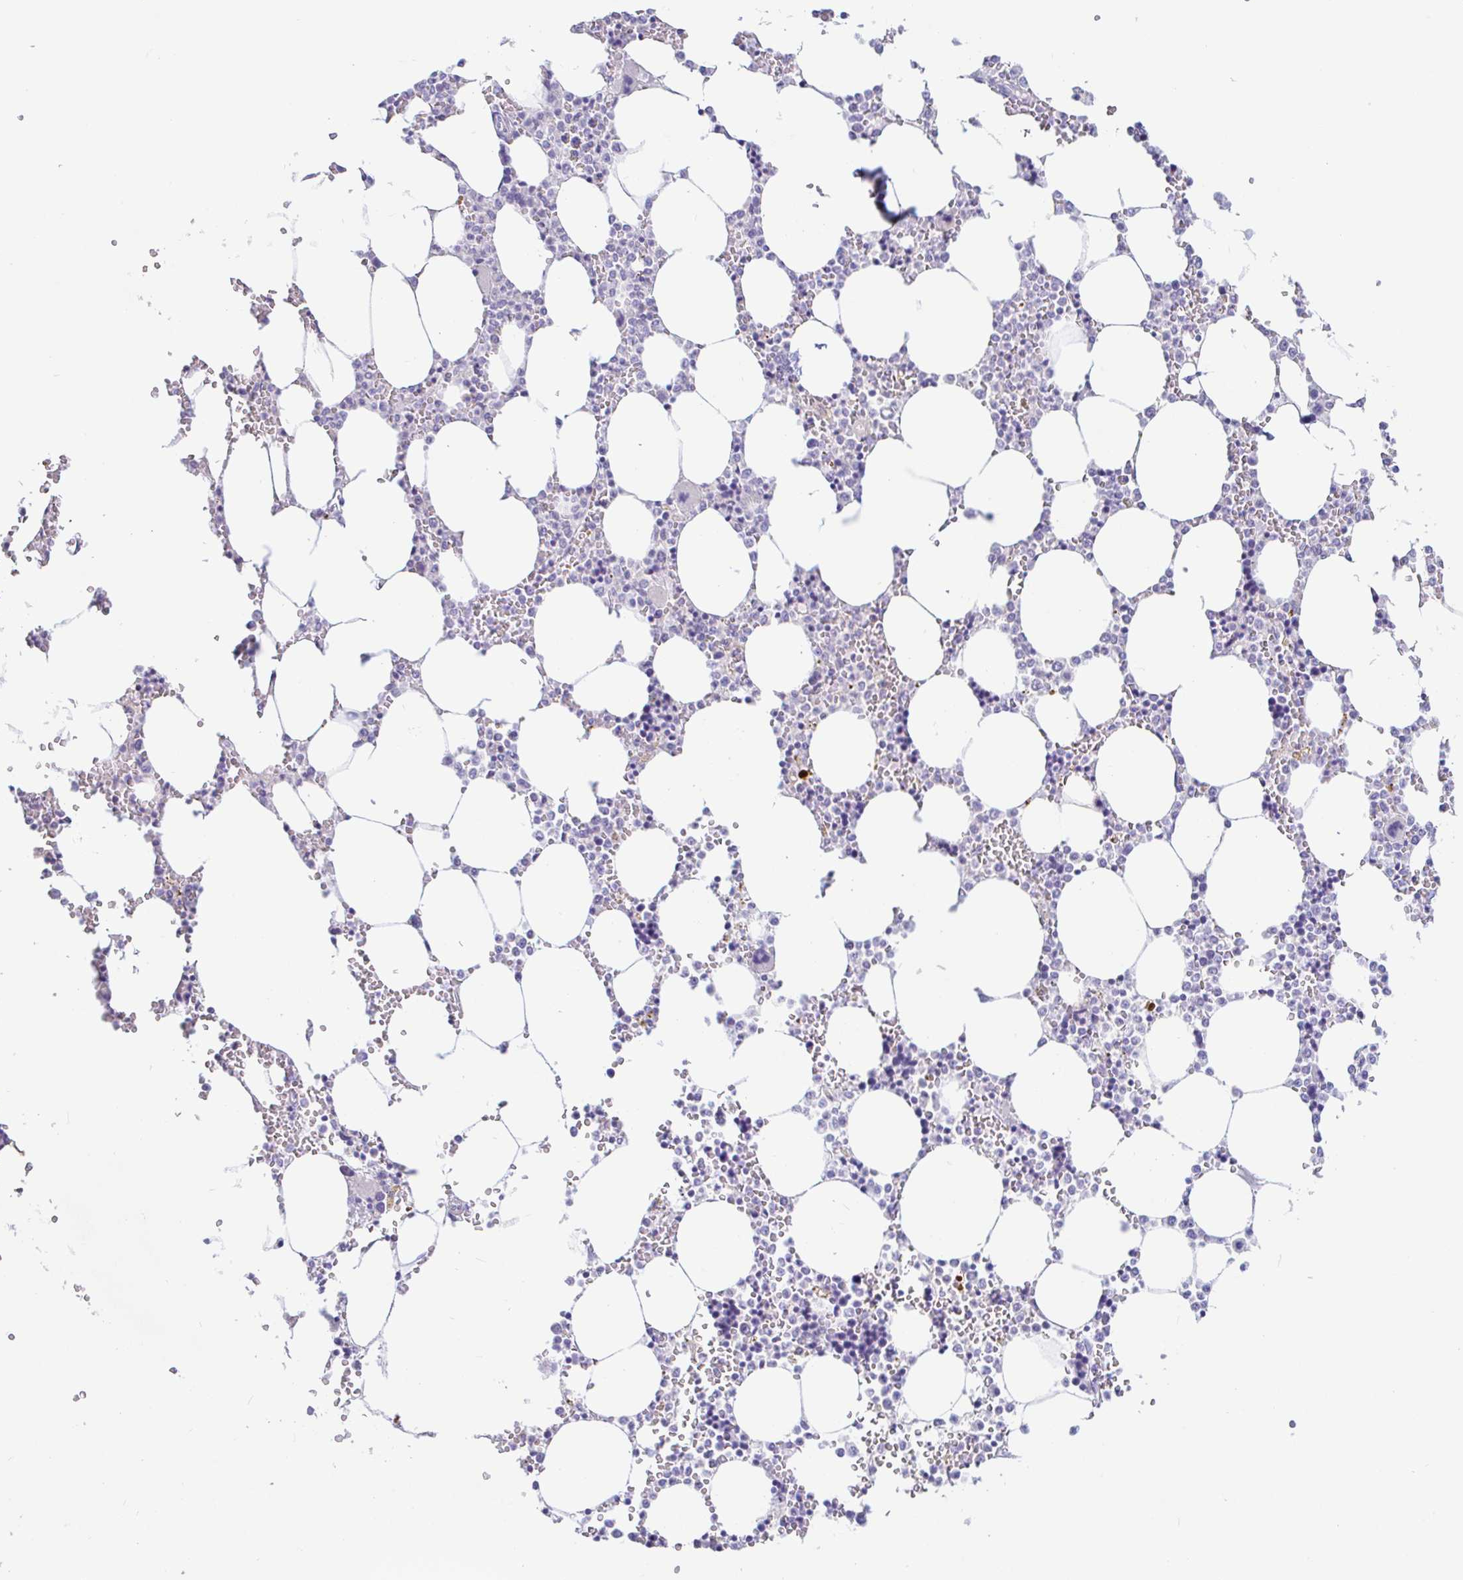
{"staining": {"intensity": "negative", "quantity": "none", "location": "none"}, "tissue": "bone marrow", "cell_type": "Hematopoietic cells", "image_type": "normal", "snomed": [{"axis": "morphology", "description": "Normal tissue, NOS"}, {"axis": "topography", "description": "Bone marrow"}], "caption": "Image shows no significant protein positivity in hematopoietic cells of normal bone marrow.", "gene": "PINLYP", "patient": {"sex": "male", "age": 64}}